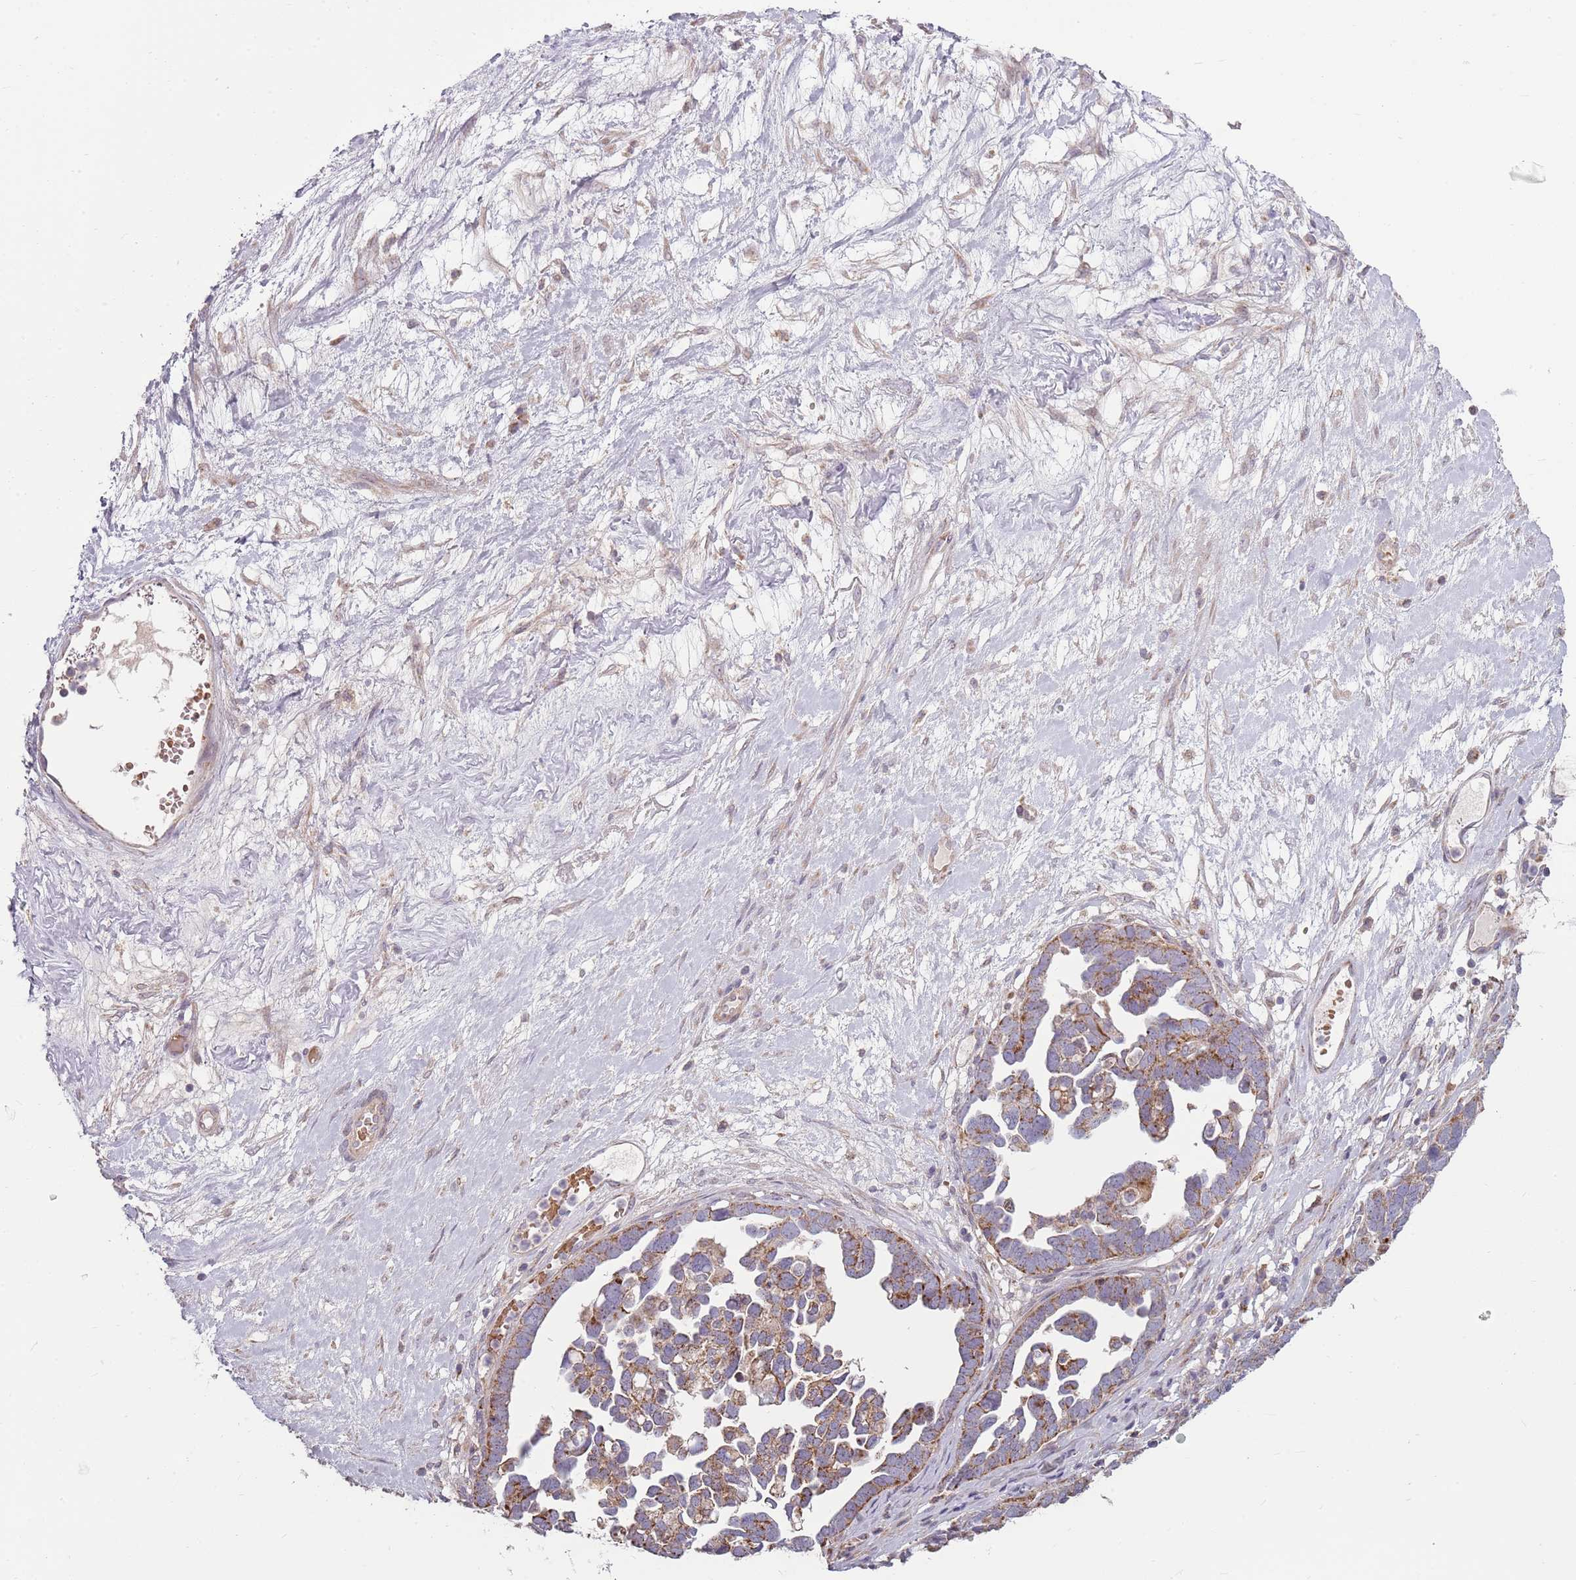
{"staining": {"intensity": "moderate", "quantity": ">75%", "location": "cytoplasmic/membranous"}, "tissue": "ovarian cancer", "cell_type": "Tumor cells", "image_type": "cancer", "snomed": [{"axis": "morphology", "description": "Cystadenocarcinoma, serous, NOS"}, {"axis": "topography", "description": "Ovary"}], "caption": "The histopathology image exhibits staining of ovarian cancer (serous cystadenocarcinoma), revealing moderate cytoplasmic/membranous protein staining (brown color) within tumor cells.", "gene": "ZNF530", "patient": {"sex": "female", "age": 54}}